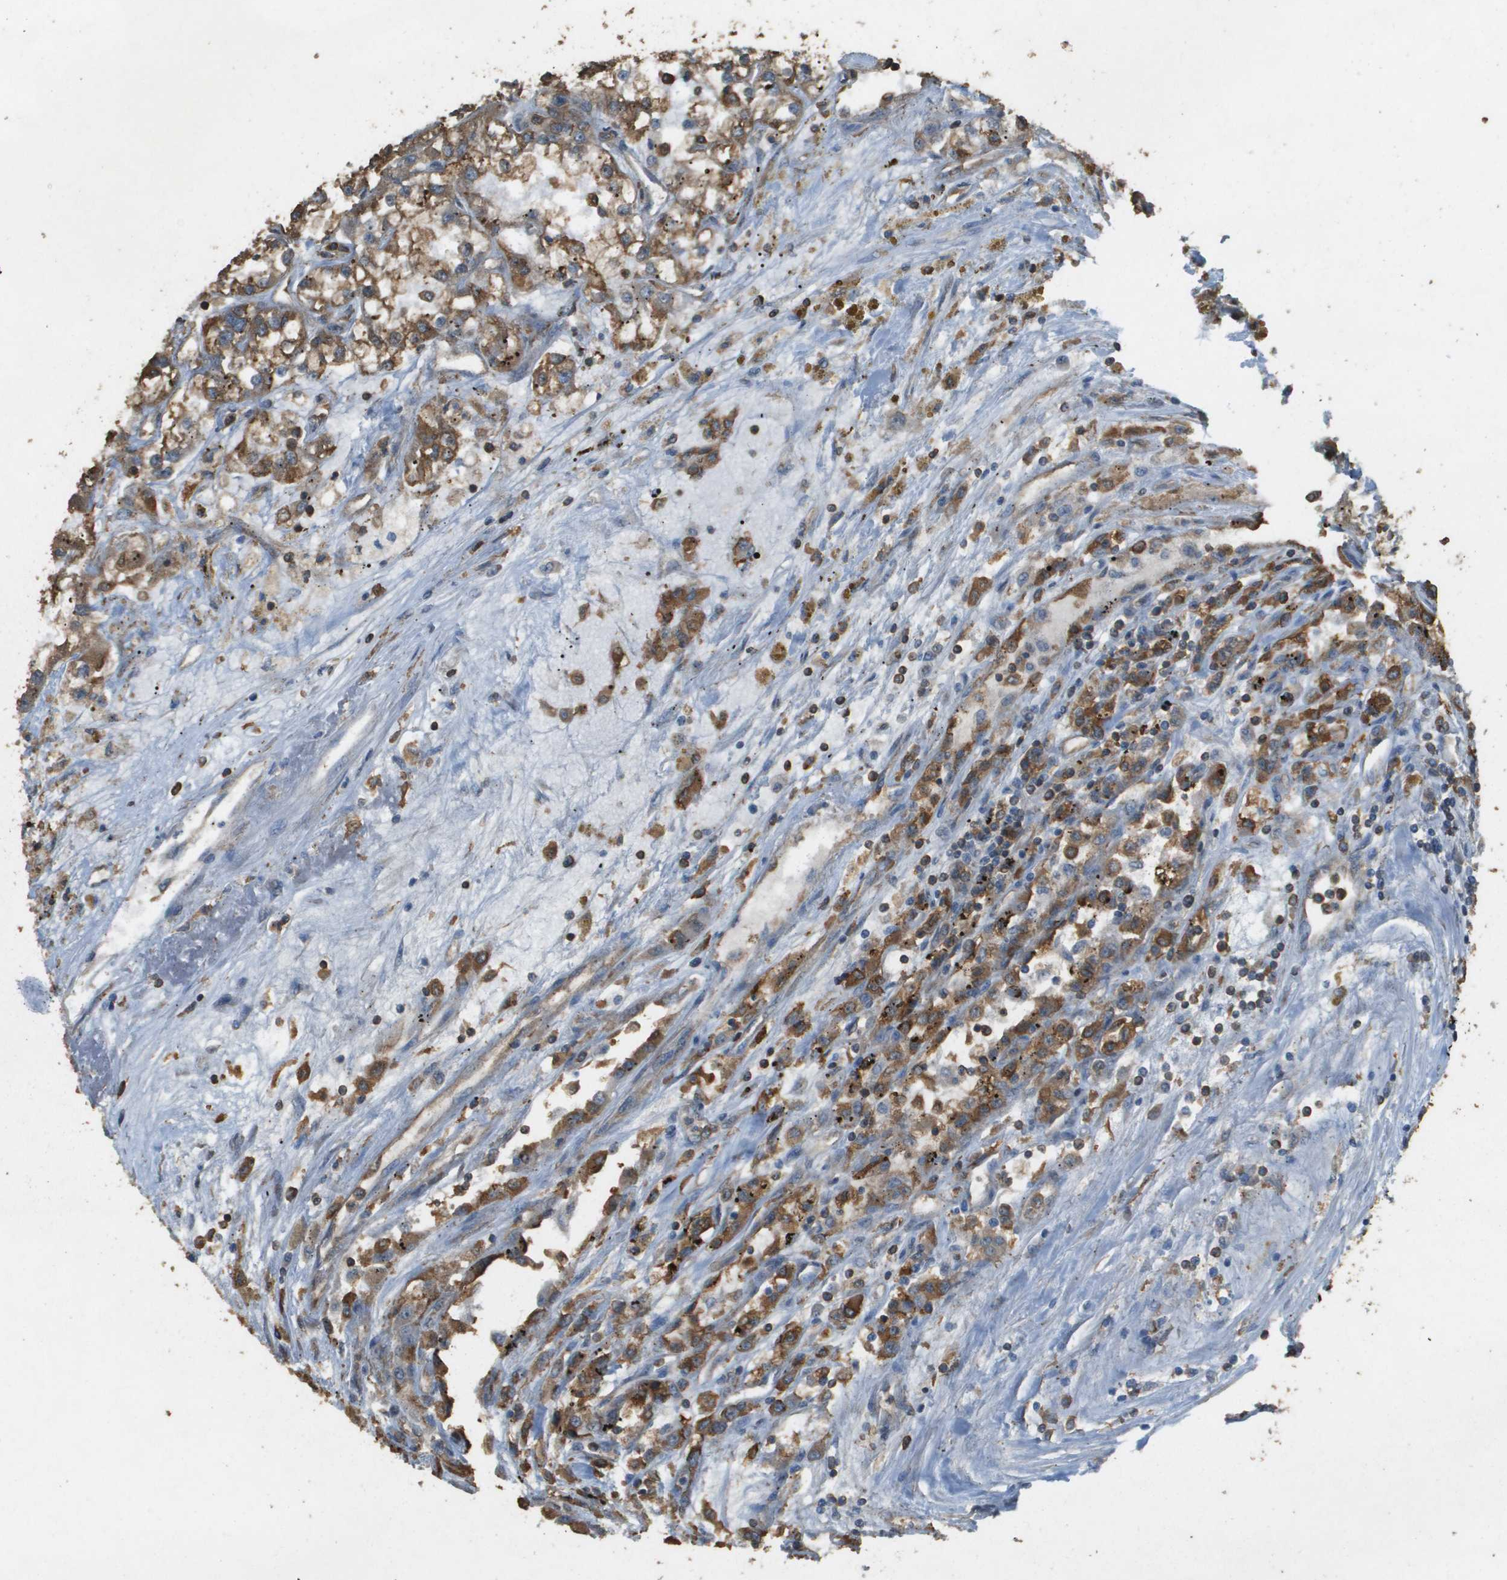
{"staining": {"intensity": "moderate", "quantity": ">75%", "location": "cytoplasmic/membranous"}, "tissue": "renal cancer", "cell_type": "Tumor cells", "image_type": "cancer", "snomed": [{"axis": "morphology", "description": "Adenocarcinoma, NOS"}, {"axis": "topography", "description": "Kidney"}], "caption": "Immunohistochemical staining of human renal adenocarcinoma exhibits medium levels of moderate cytoplasmic/membranous protein positivity in about >75% of tumor cells.", "gene": "MS4A7", "patient": {"sex": "female", "age": 52}}